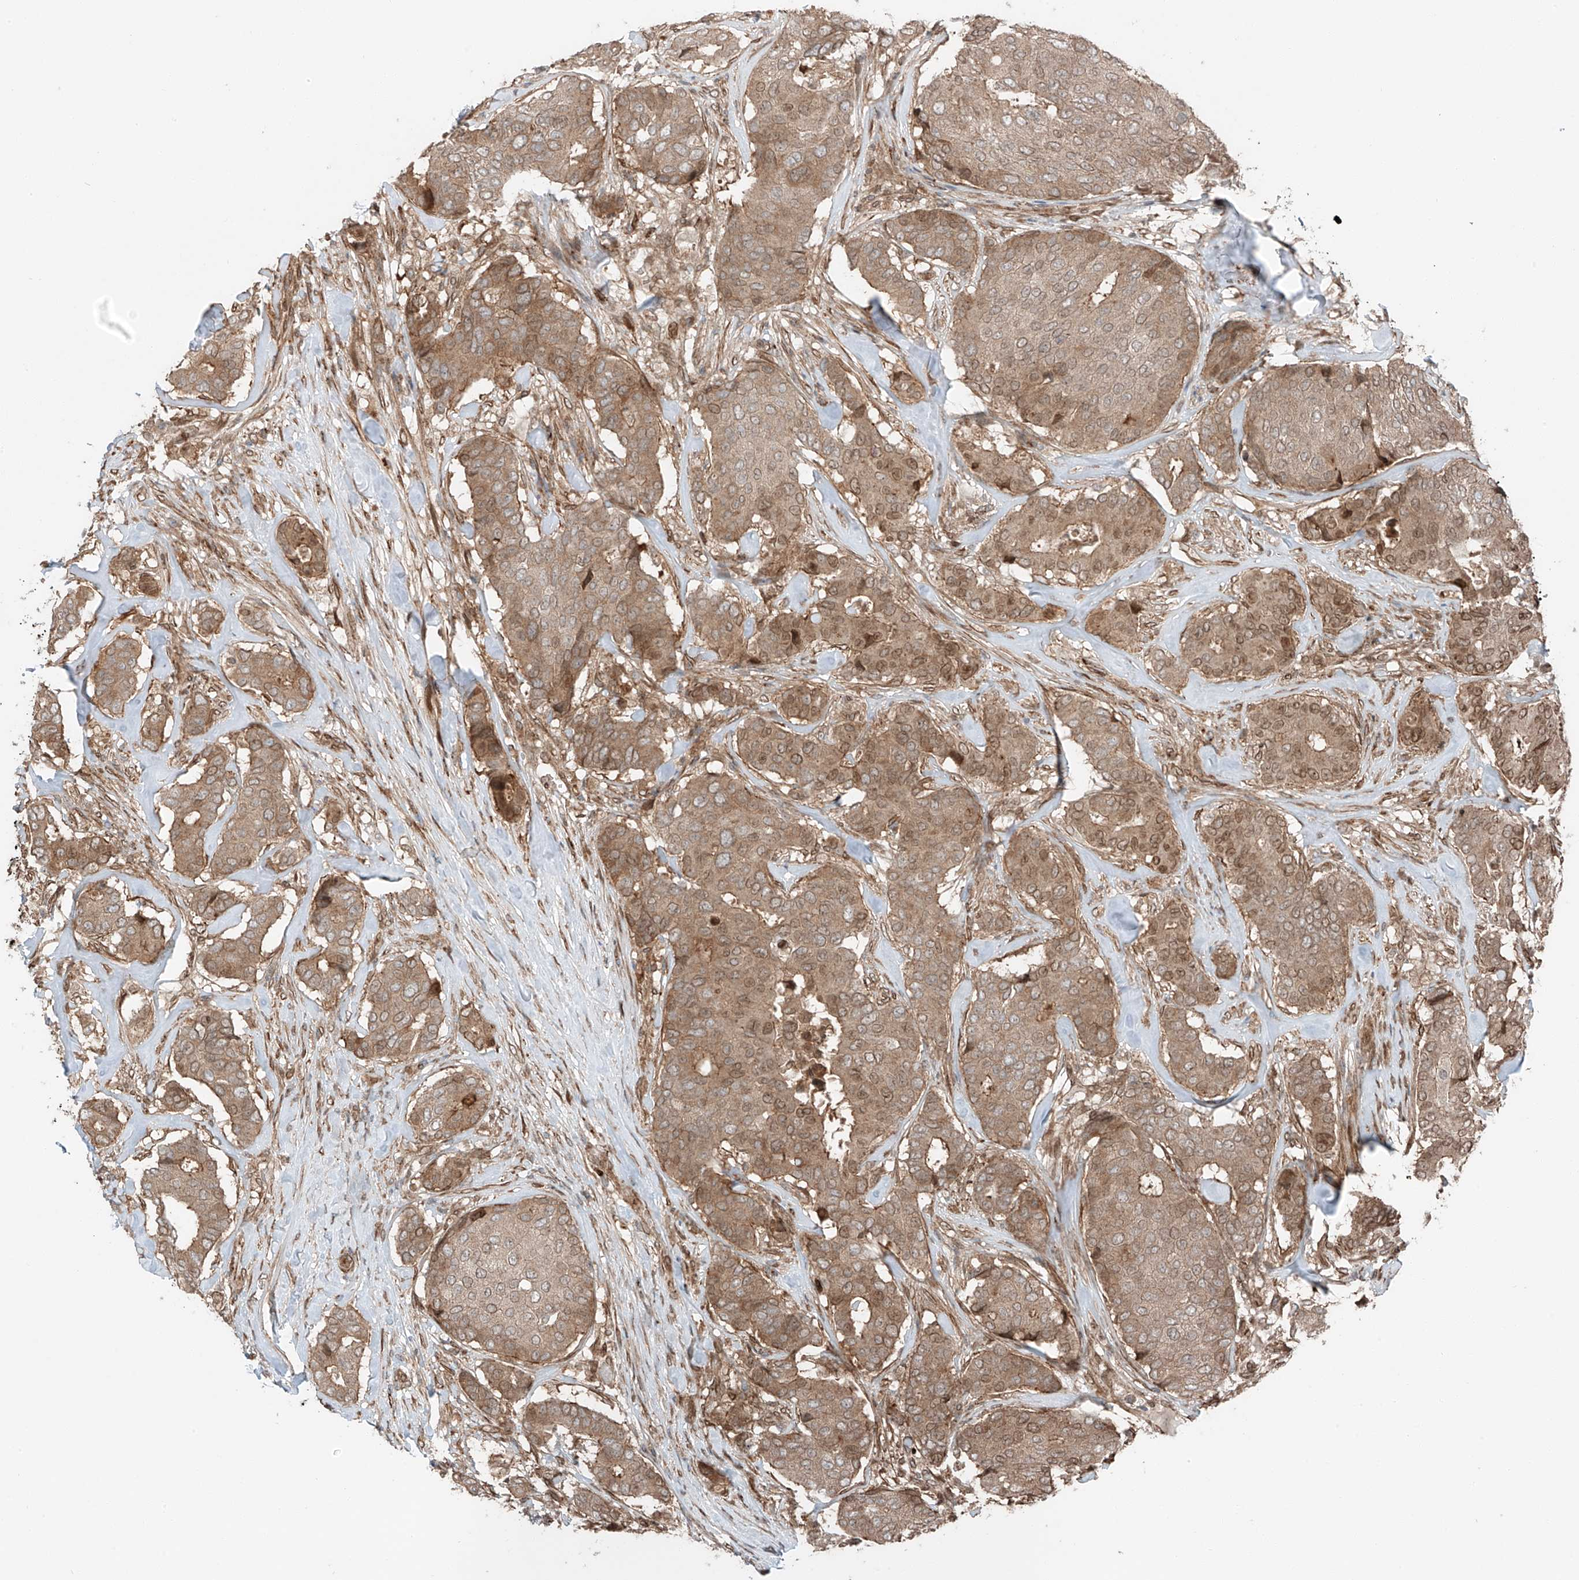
{"staining": {"intensity": "moderate", "quantity": ">75%", "location": "cytoplasmic/membranous,nuclear"}, "tissue": "breast cancer", "cell_type": "Tumor cells", "image_type": "cancer", "snomed": [{"axis": "morphology", "description": "Duct carcinoma"}, {"axis": "topography", "description": "Breast"}], "caption": "Brown immunohistochemical staining in human breast cancer (invasive ductal carcinoma) shows moderate cytoplasmic/membranous and nuclear staining in about >75% of tumor cells.", "gene": "CEP162", "patient": {"sex": "female", "age": 75}}